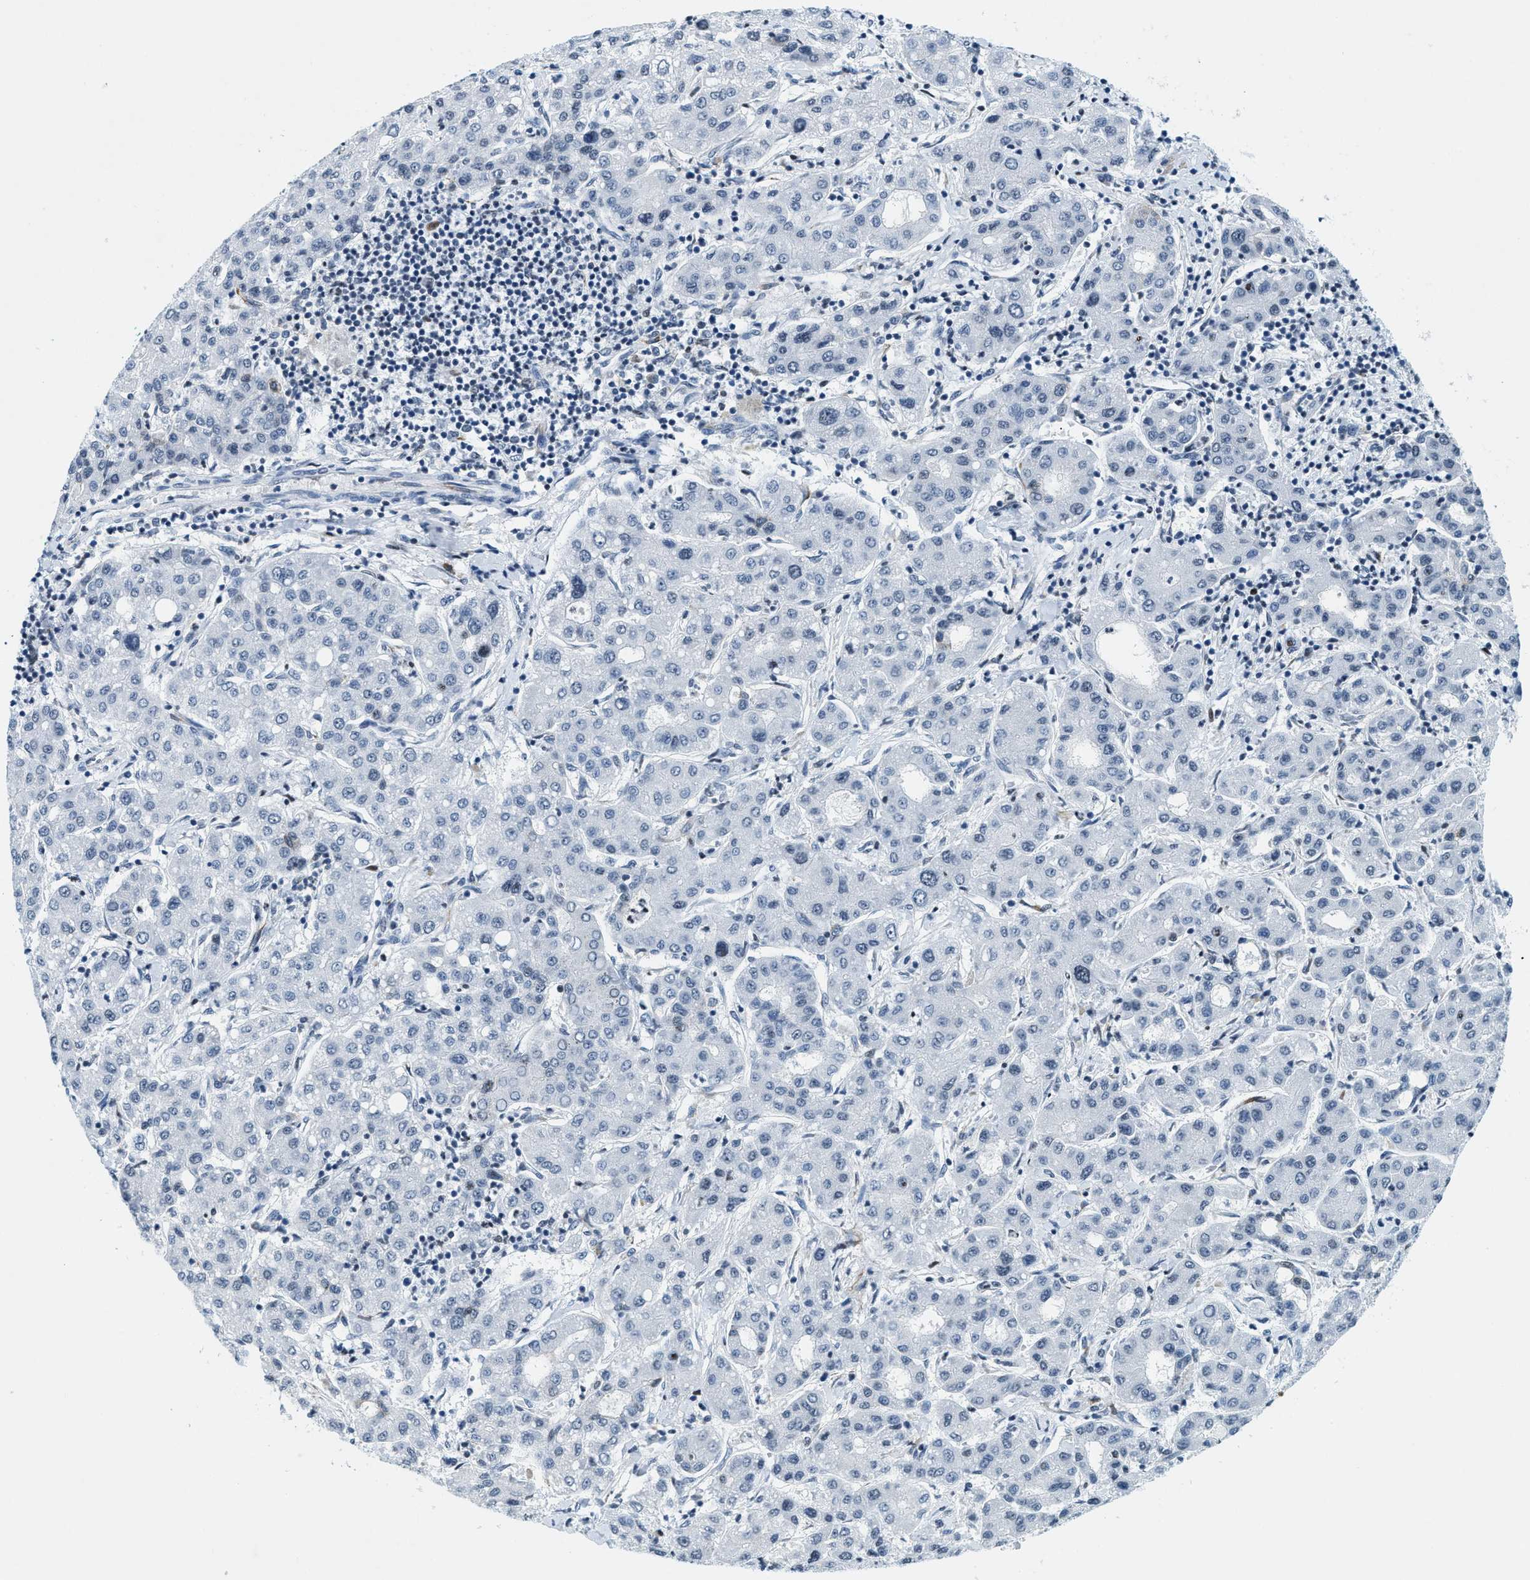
{"staining": {"intensity": "negative", "quantity": "none", "location": "none"}, "tissue": "liver cancer", "cell_type": "Tumor cells", "image_type": "cancer", "snomed": [{"axis": "morphology", "description": "Carcinoma, Hepatocellular, NOS"}, {"axis": "topography", "description": "Liver"}], "caption": "The micrograph shows no staining of tumor cells in liver cancer (hepatocellular carcinoma).", "gene": "UVRAG", "patient": {"sex": "male", "age": 65}}